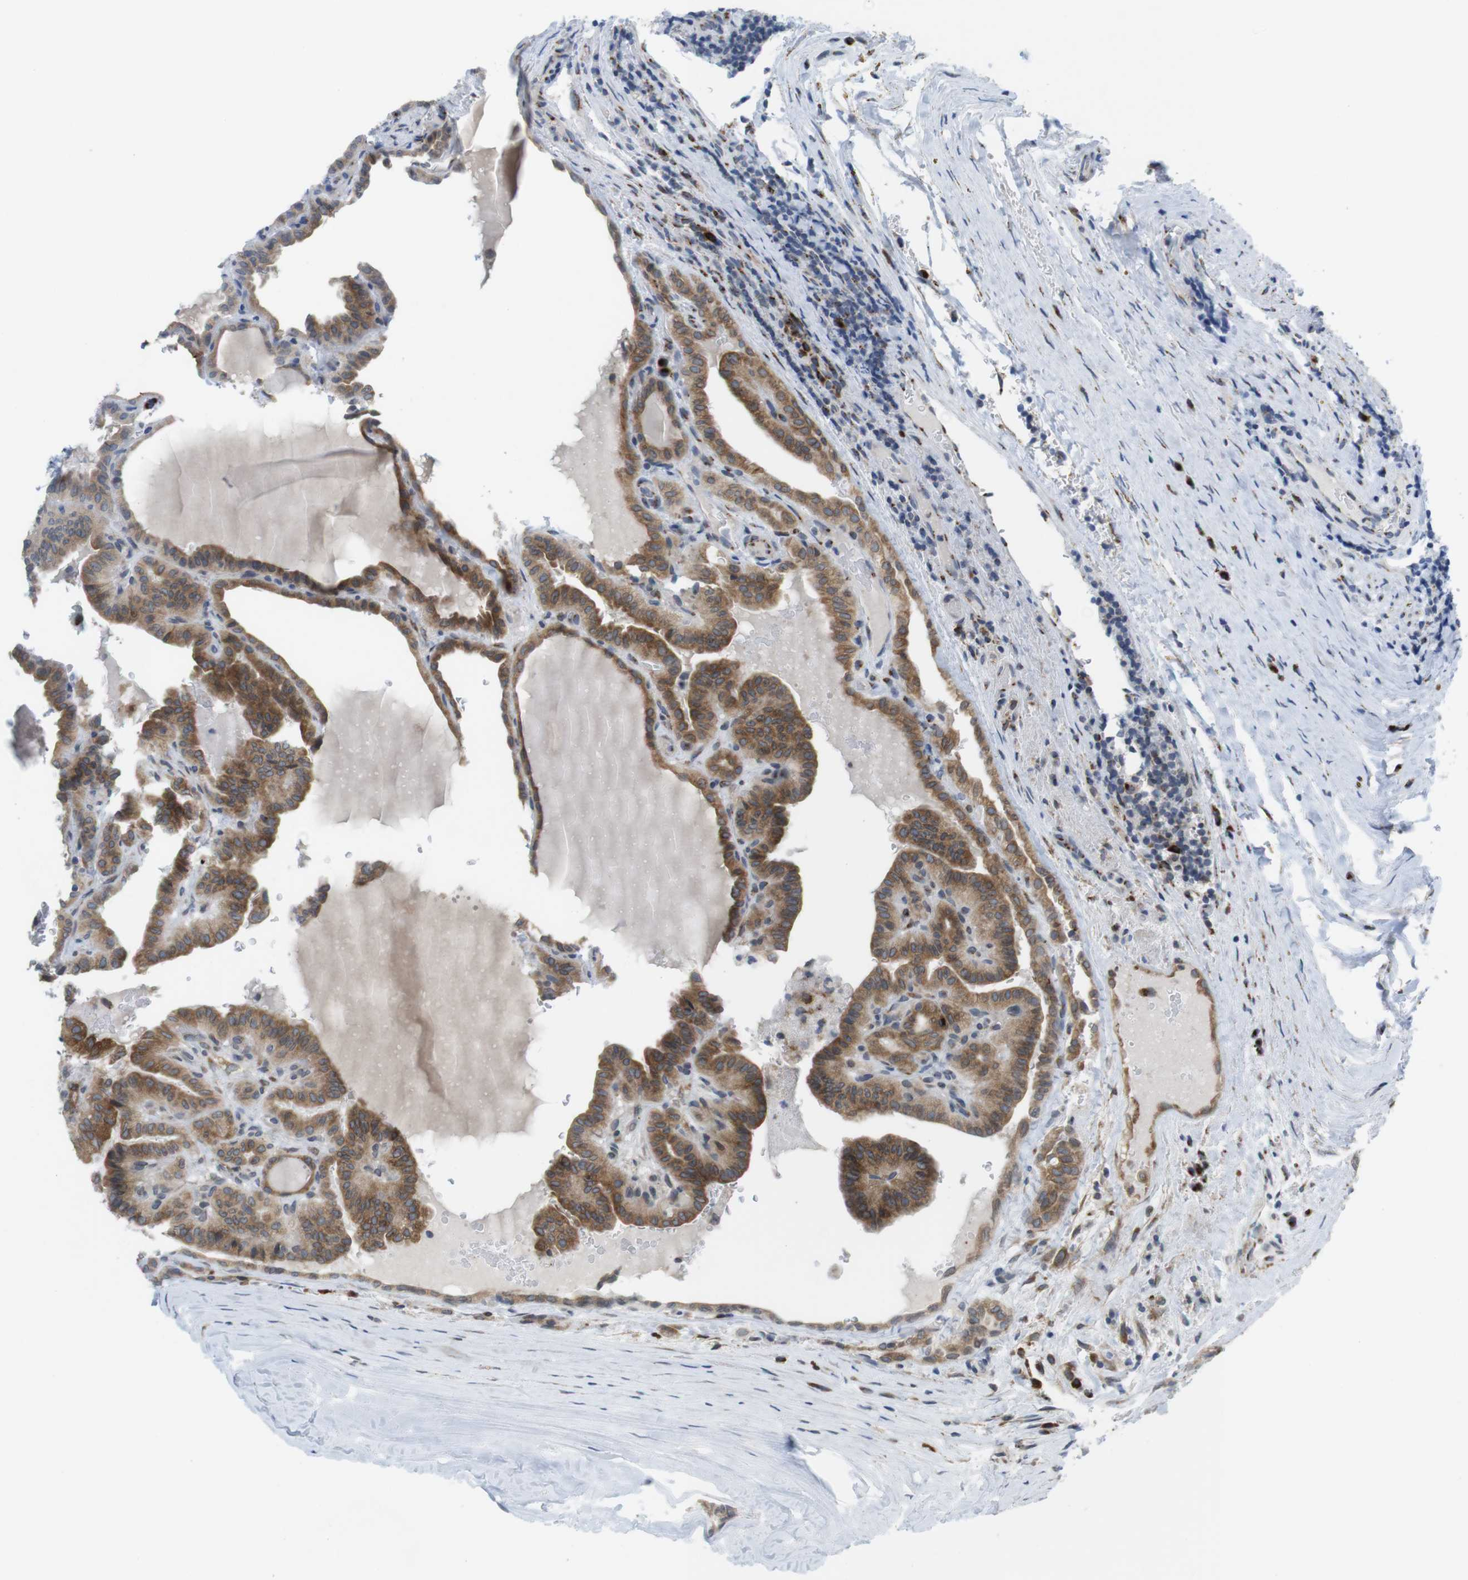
{"staining": {"intensity": "moderate", "quantity": ">75%", "location": "cytoplasmic/membranous"}, "tissue": "thyroid cancer", "cell_type": "Tumor cells", "image_type": "cancer", "snomed": [{"axis": "morphology", "description": "Papillary adenocarcinoma, NOS"}, {"axis": "topography", "description": "Thyroid gland"}], "caption": "Immunohistochemical staining of thyroid papillary adenocarcinoma exhibits moderate cytoplasmic/membranous protein staining in approximately >75% of tumor cells.", "gene": "ERGIC3", "patient": {"sex": "male", "age": 77}}